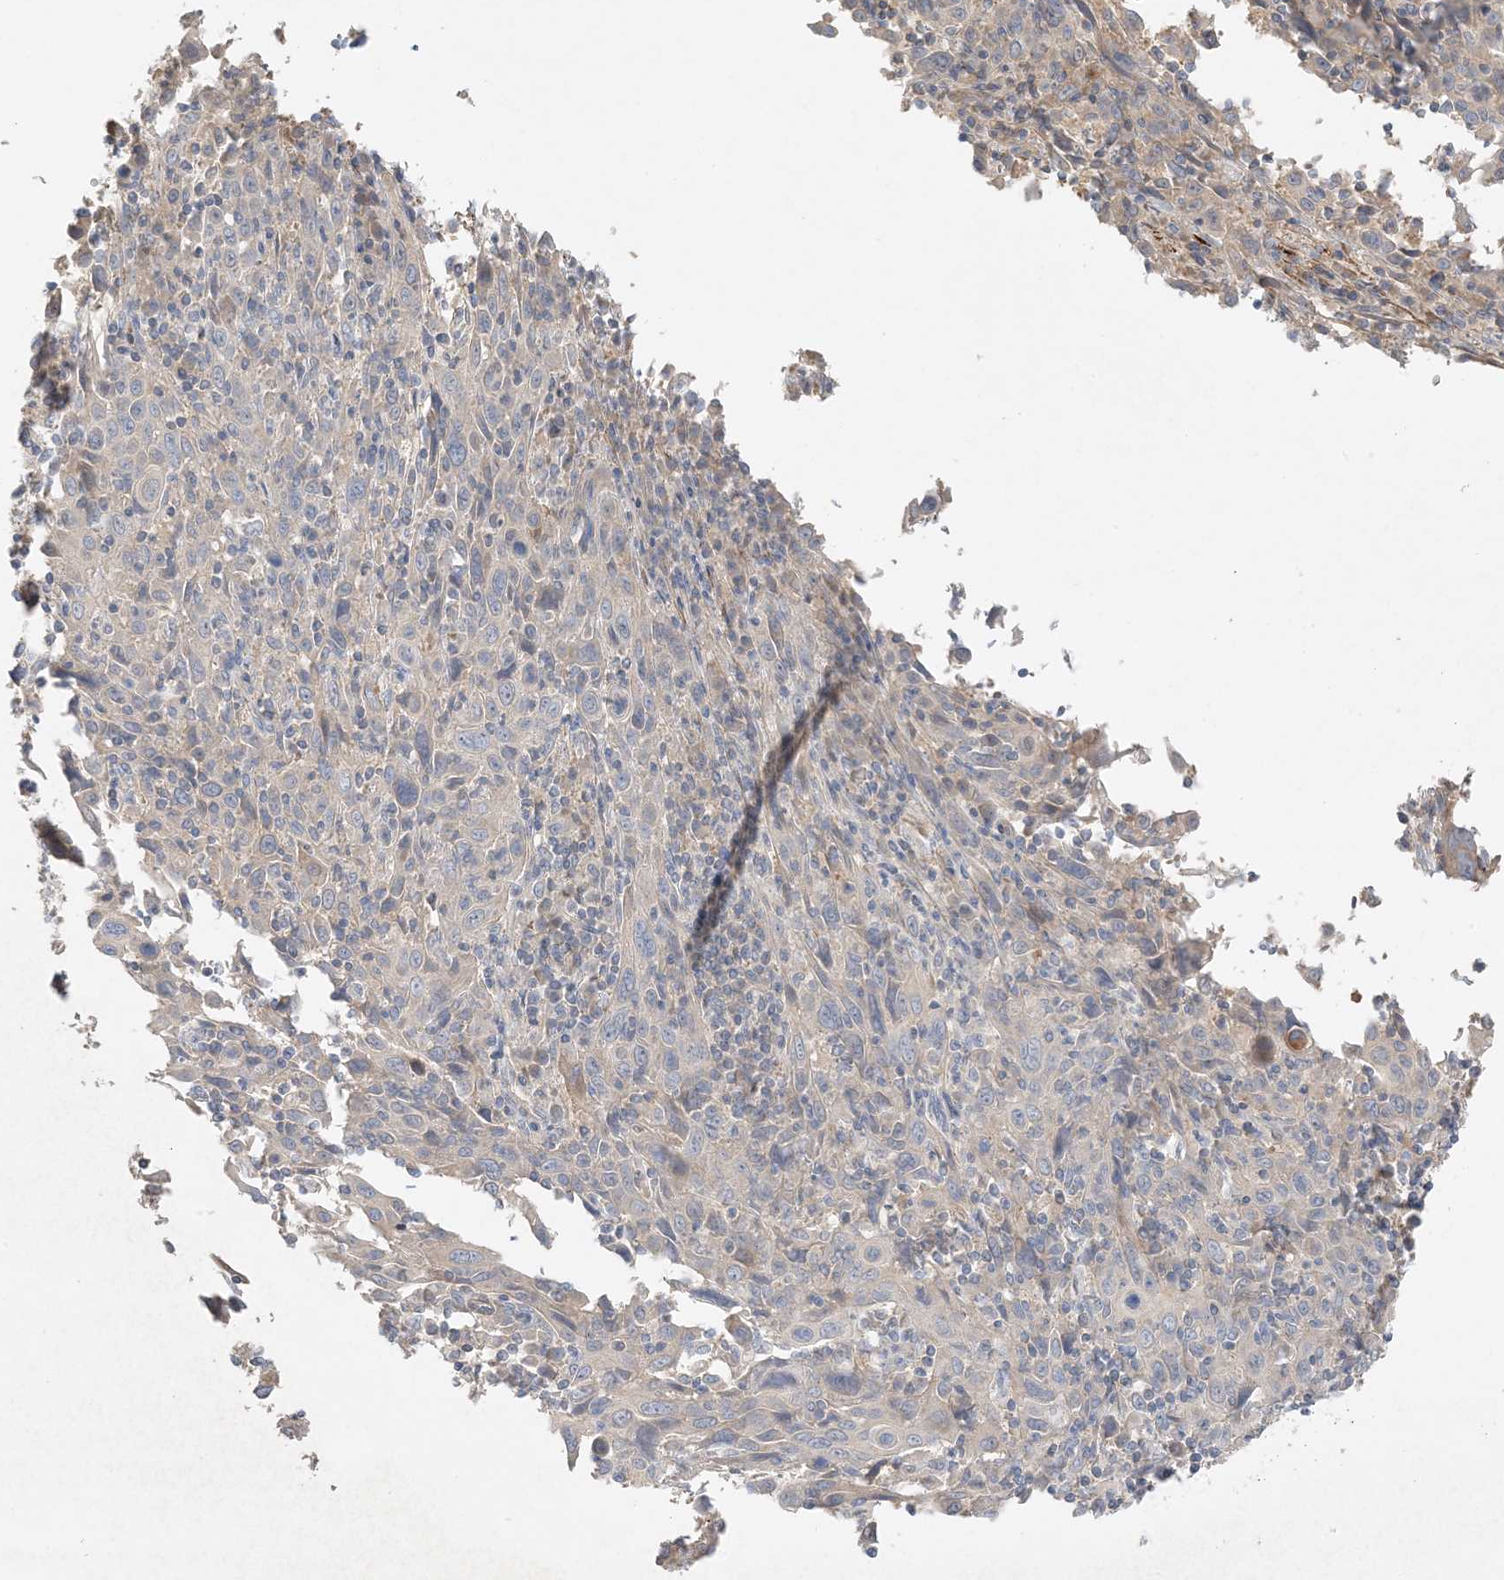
{"staining": {"intensity": "negative", "quantity": "none", "location": "none"}, "tissue": "cervical cancer", "cell_type": "Tumor cells", "image_type": "cancer", "snomed": [{"axis": "morphology", "description": "Squamous cell carcinoma, NOS"}, {"axis": "topography", "description": "Cervix"}], "caption": "IHC of squamous cell carcinoma (cervical) displays no expression in tumor cells.", "gene": "KIFBP", "patient": {"sex": "female", "age": 46}}